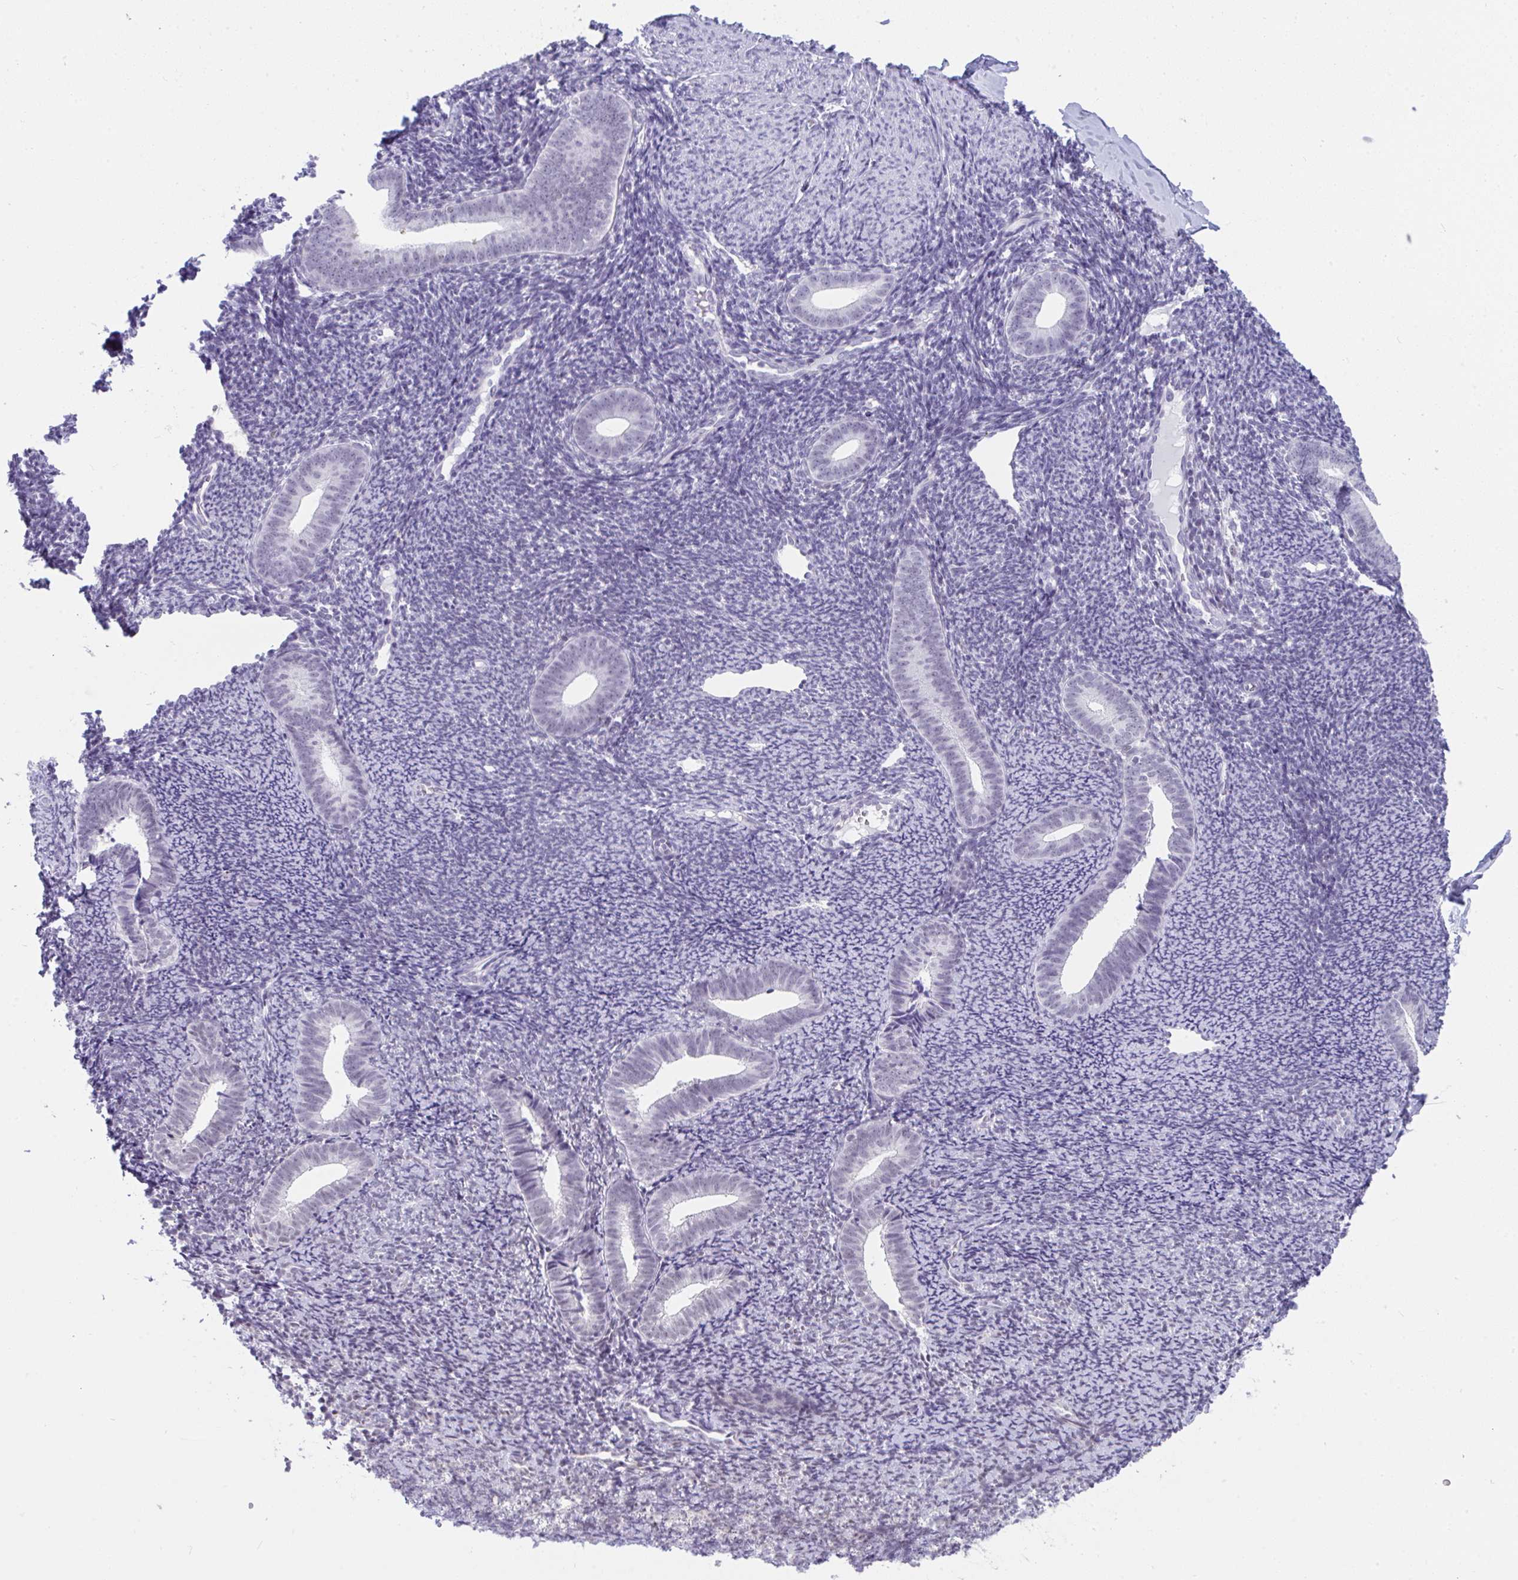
{"staining": {"intensity": "negative", "quantity": "none", "location": "none"}, "tissue": "endometrium", "cell_type": "Cells in endometrial stroma", "image_type": "normal", "snomed": [{"axis": "morphology", "description": "Normal tissue, NOS"}, {"axis": "topography", "description": "Endometrium"}], "caption": "DAB immunohistochemical staining of benign human endometrium reveals no significant staining in cells in endometrial stroma.", "gene": "CDK13", "patient": {"sex": "female", "age": 39}}